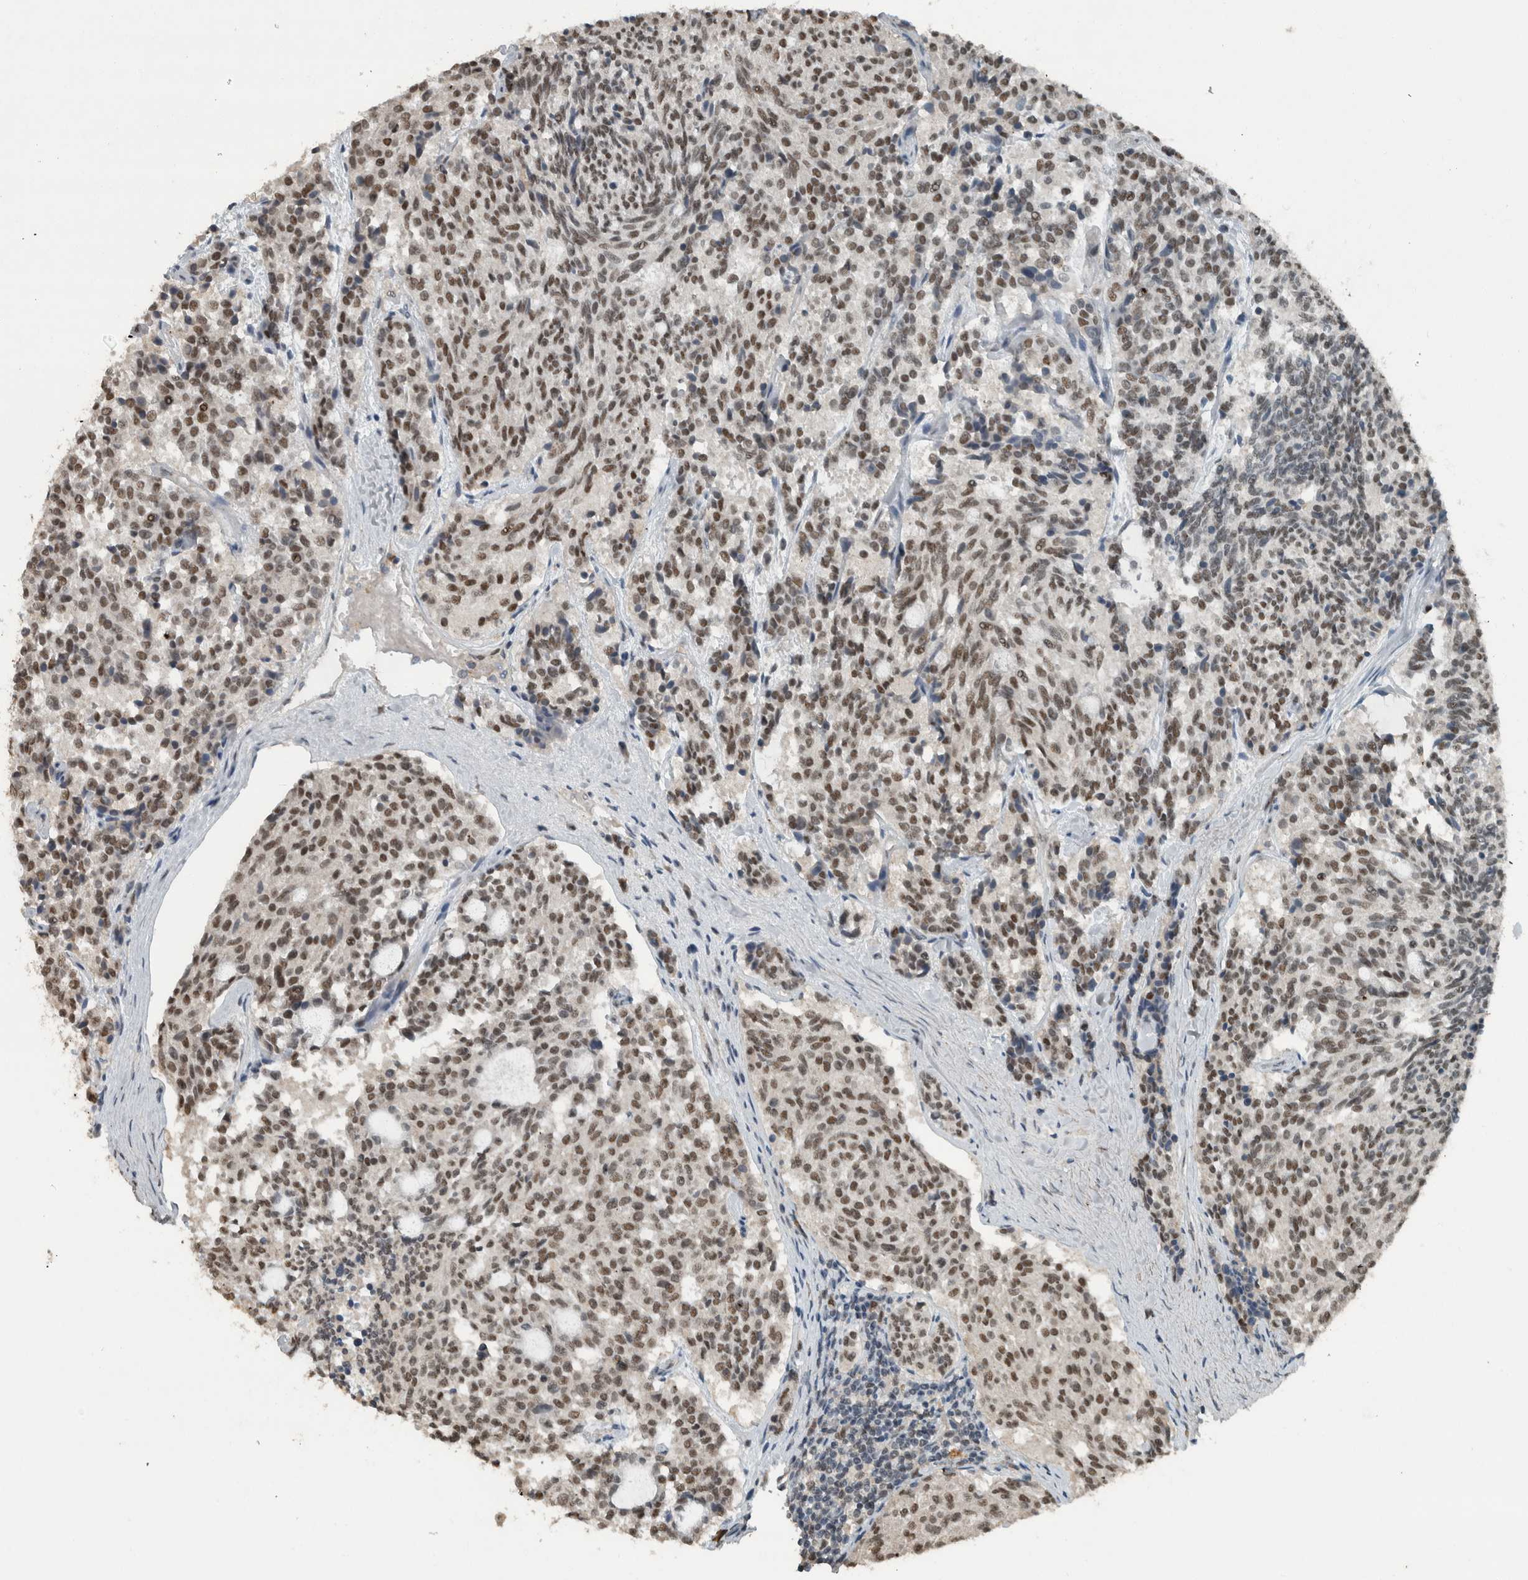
{"staining": {"intensity": "moderate", "quantity": ">75%", "location": "nuclear"}, "tissue": "carcinoid", "cell_type": "Tumor cells", "image_type": "cancer", "snomed": [{"axis": "morphology", "description": "Carcinoid, malignant, NOS"}, {"axis": "topography", "description": "Pancreas"}], "caption": "Immunohistochemical staining of carcinoid (malignant) reveals medium levels of moderate nuclear expression in approximately >75% of tumor cells. (Brightfield microscopy of DAB IHC at high magnification).", "gene": "ZNF24", "patient": {"sex": "female", "age": 54}}